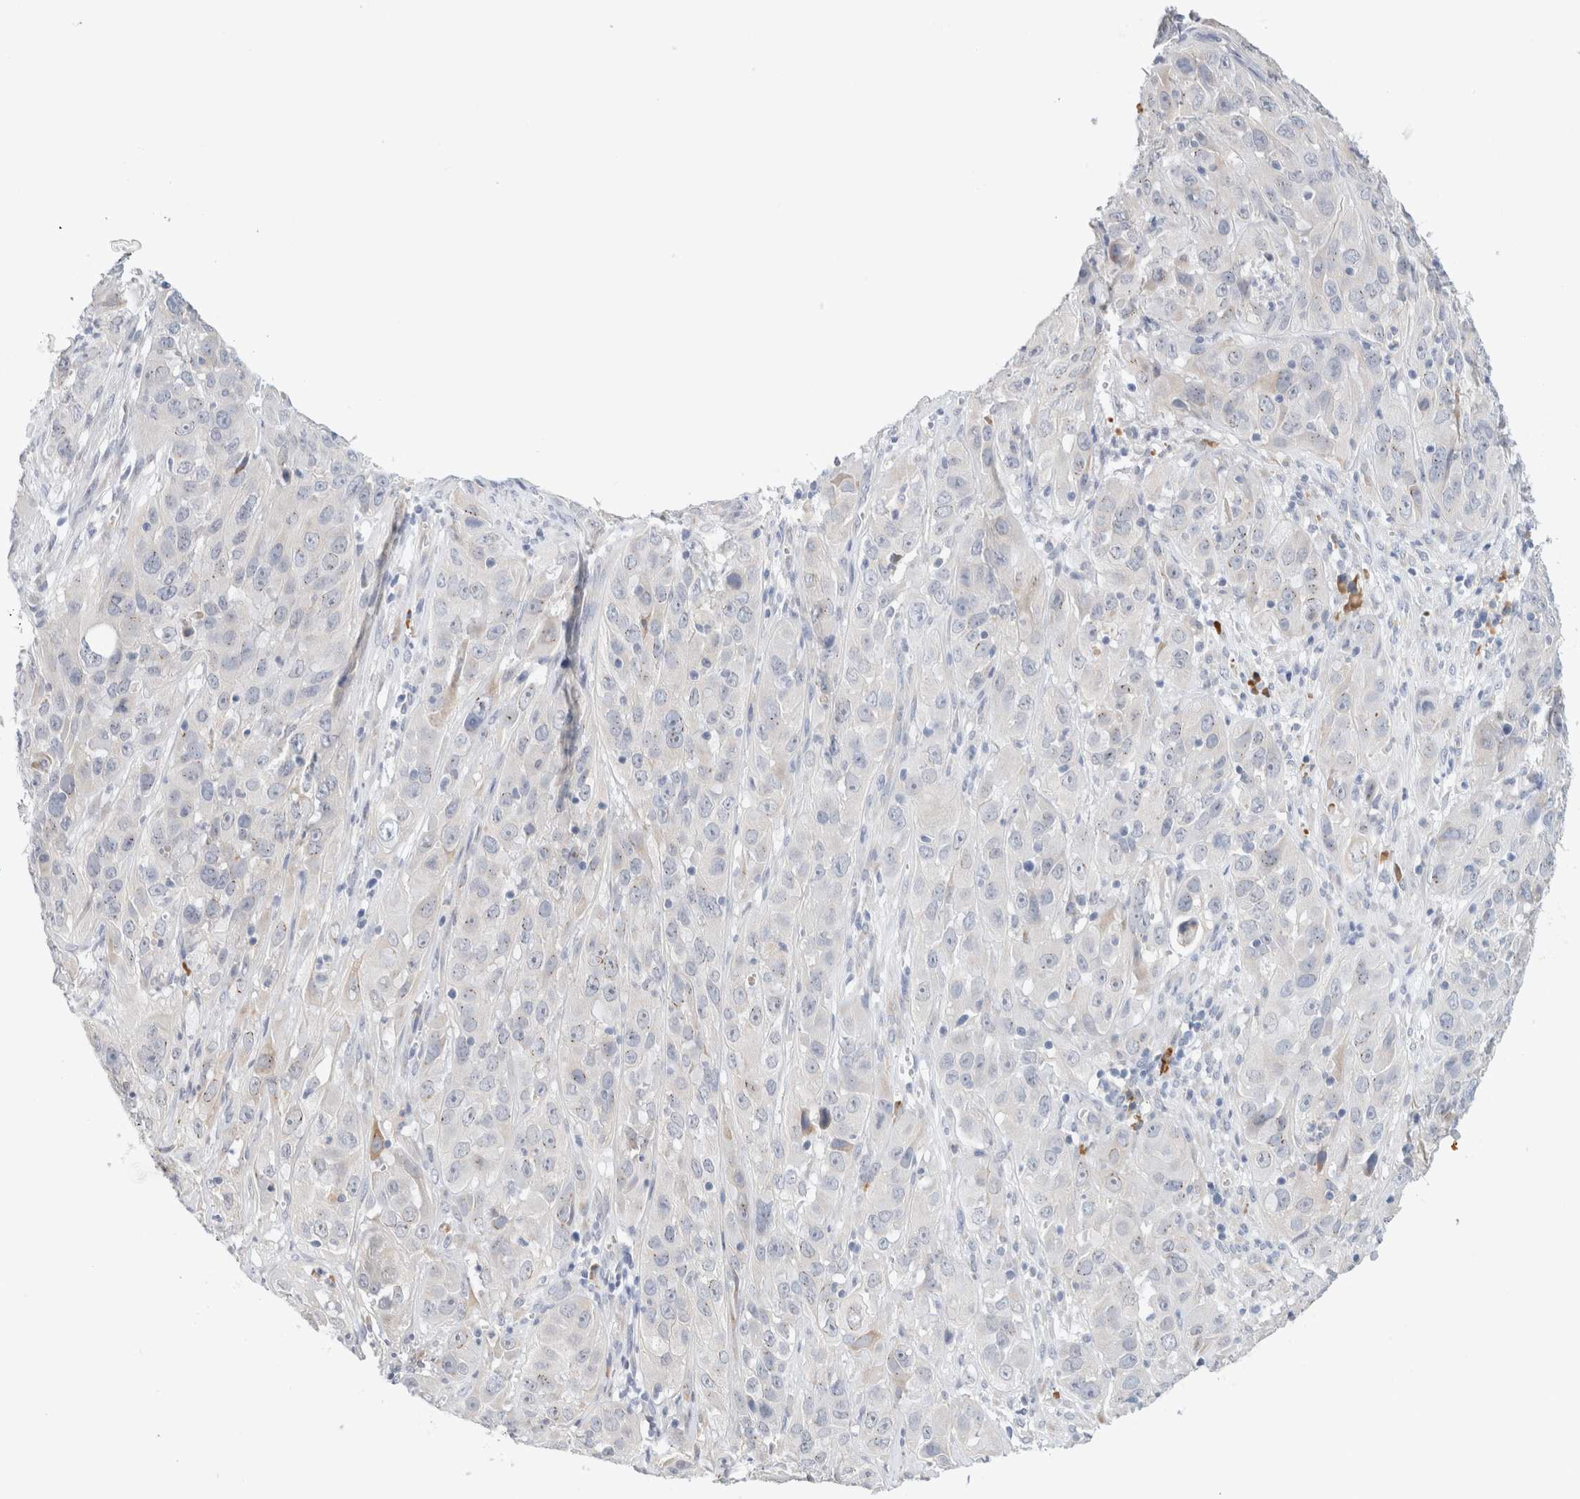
{"staining": {"intensity": "negative", "quantity": "none", "location": "none"}, "tissue": "cervical cancer", "cell_type": "Tumor cells", "image_type": "cancer", "snomed": [{"axis": "morphology", "description": "Squamous cell carcinoma, NOS"}, {"axis": "topography", "description": "Cervix"}], "caption": "Human cervical cancer (squamous cell carcinoma) stained for a protein using immunohistochemistry (IHC) demonstrates no staining in tumor cells.", "gene": "GADD45G", "patient": {"sex": "female", "age": 32}}